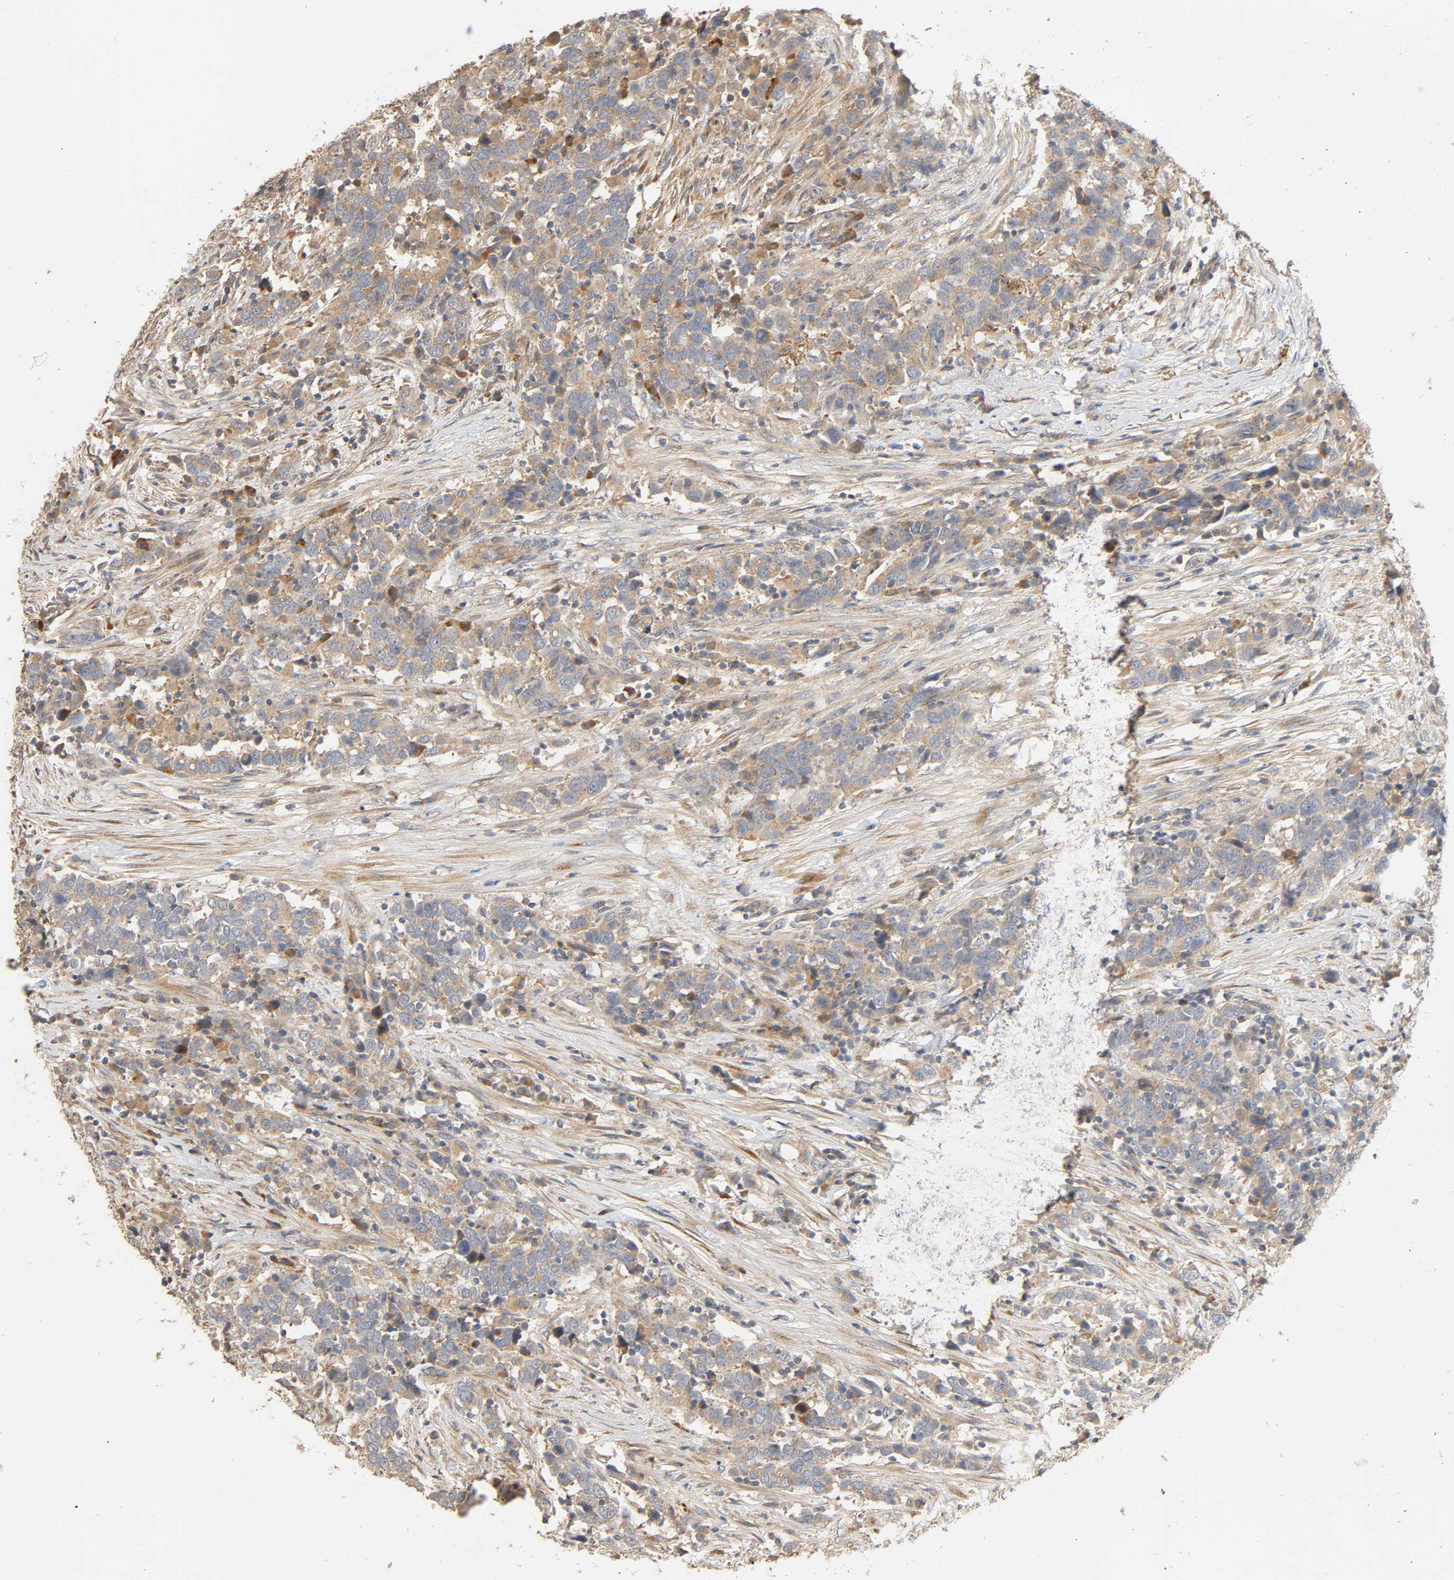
{"staining": {"intensity": "weak", "quantity": ">75%", "location": "cytoplasmic/membranous"}, "tissue": "urothelial cancer", "cell_type": "Tumor cells", "image_type": "cancer", "snomed": [{"axis": "morphology", "description": "Urothelial carcinoma, High grade"}, {"axis": "topography", "description": "Urinary bladder"}], "caption": "Protein analysis of urothelial cancer tissue reveals weak cytoplasmic/membranous staining in about >75% of tumor cells. (DAB = brown stain, brightfield microscopy at high magnification).", "gene": "SGSM1", "patient": {"sex": "male", "age": 61}}